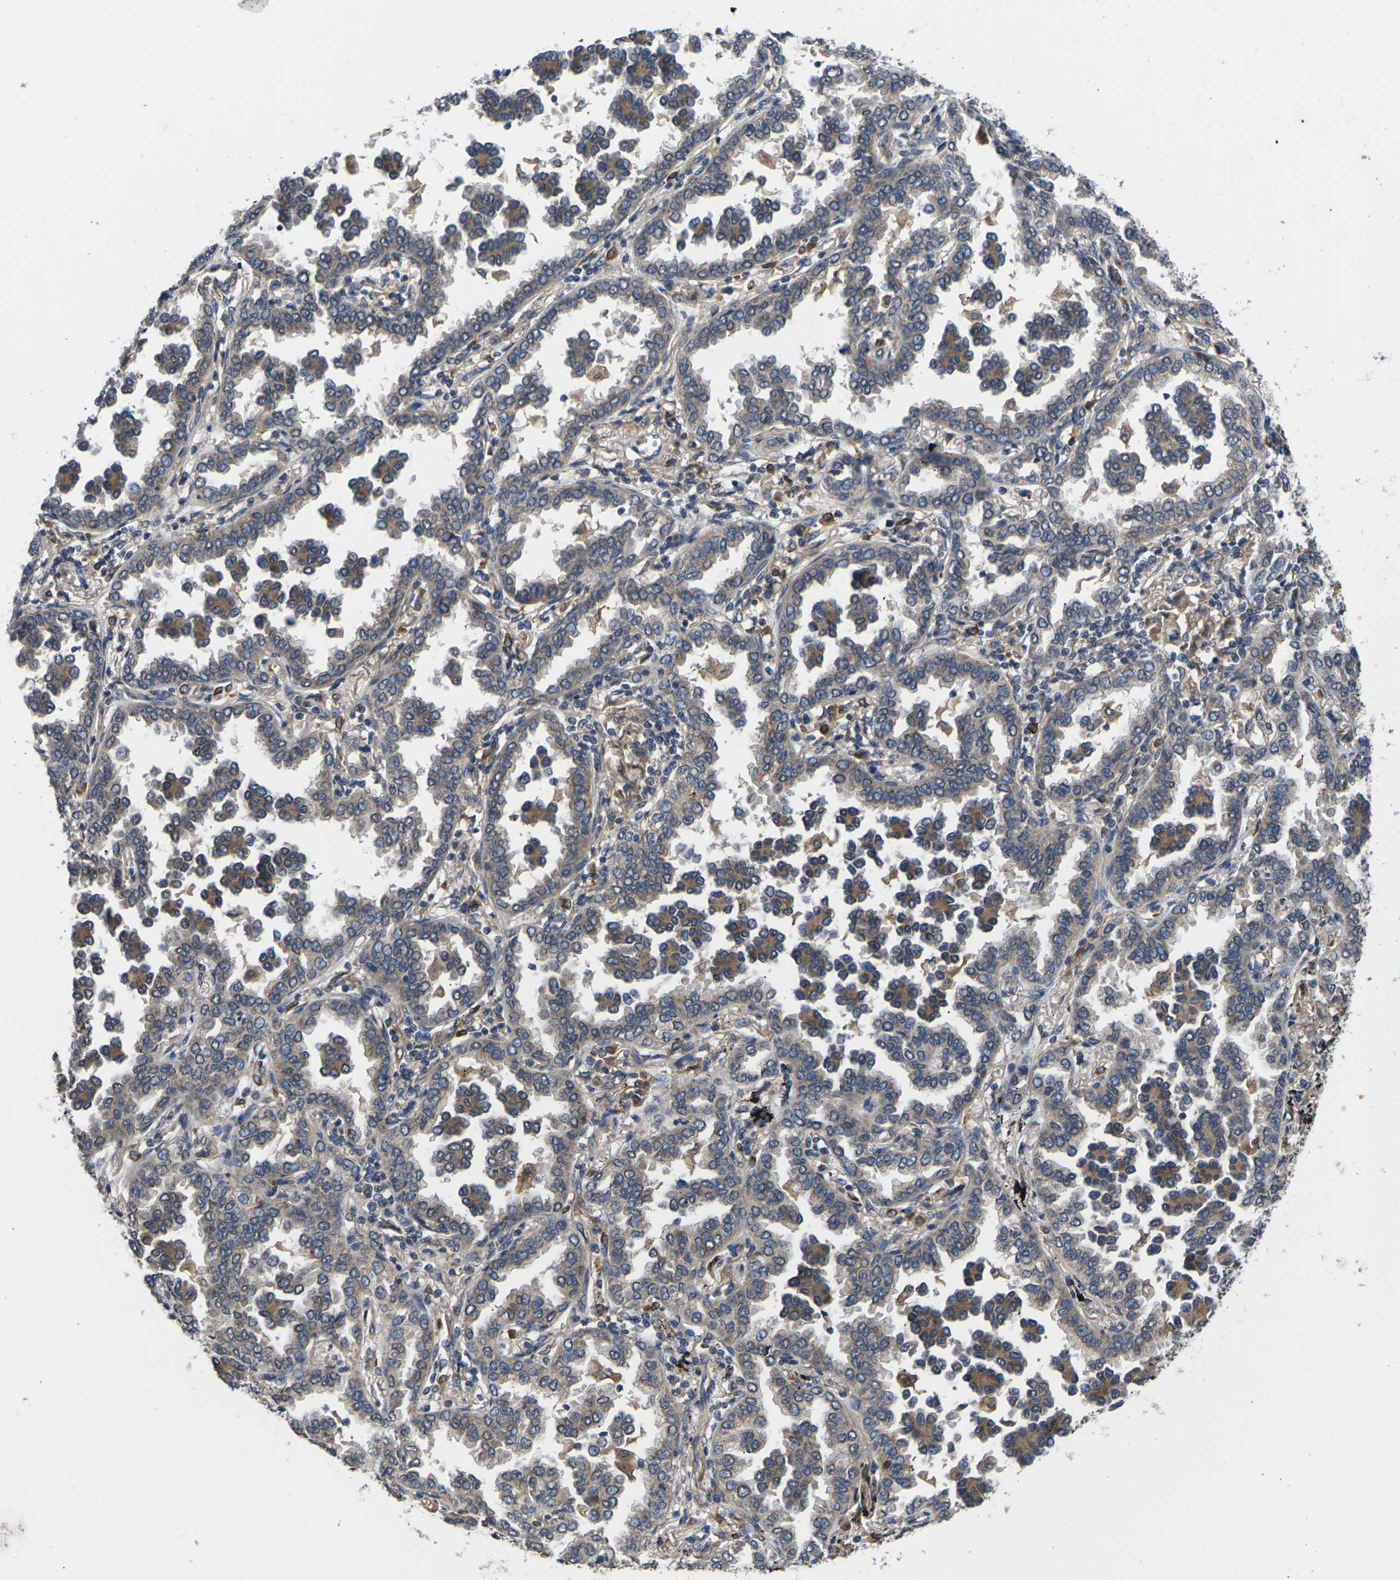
{"staining": {"intensity": "moderate", "quantity": ">75%", "location": "cytoplasmic/membranous"}, "tissue": "lung cancer", "cell_type": "Tumor cells", "image_type": "cancer", "snomed": [{"axis": "morphology", "description": "Normal tissue, NOS"}, {"axis": "morphology", "description": "Adenocarcinoma, NOS"}, {"axis": "topography", "description": "Lung"}], "caption": "Protein expression analysis of lung adenocarcinoma demonstrates moderate cytoplasmic/membranous staining in approximately >75% of tumor cells. (DAB (3,3'-diaminobenzidine) IHC with brightfield microscopy, high magnification).", "gene": "DKK2", "patient": {"sex": "male", "age": 59}}